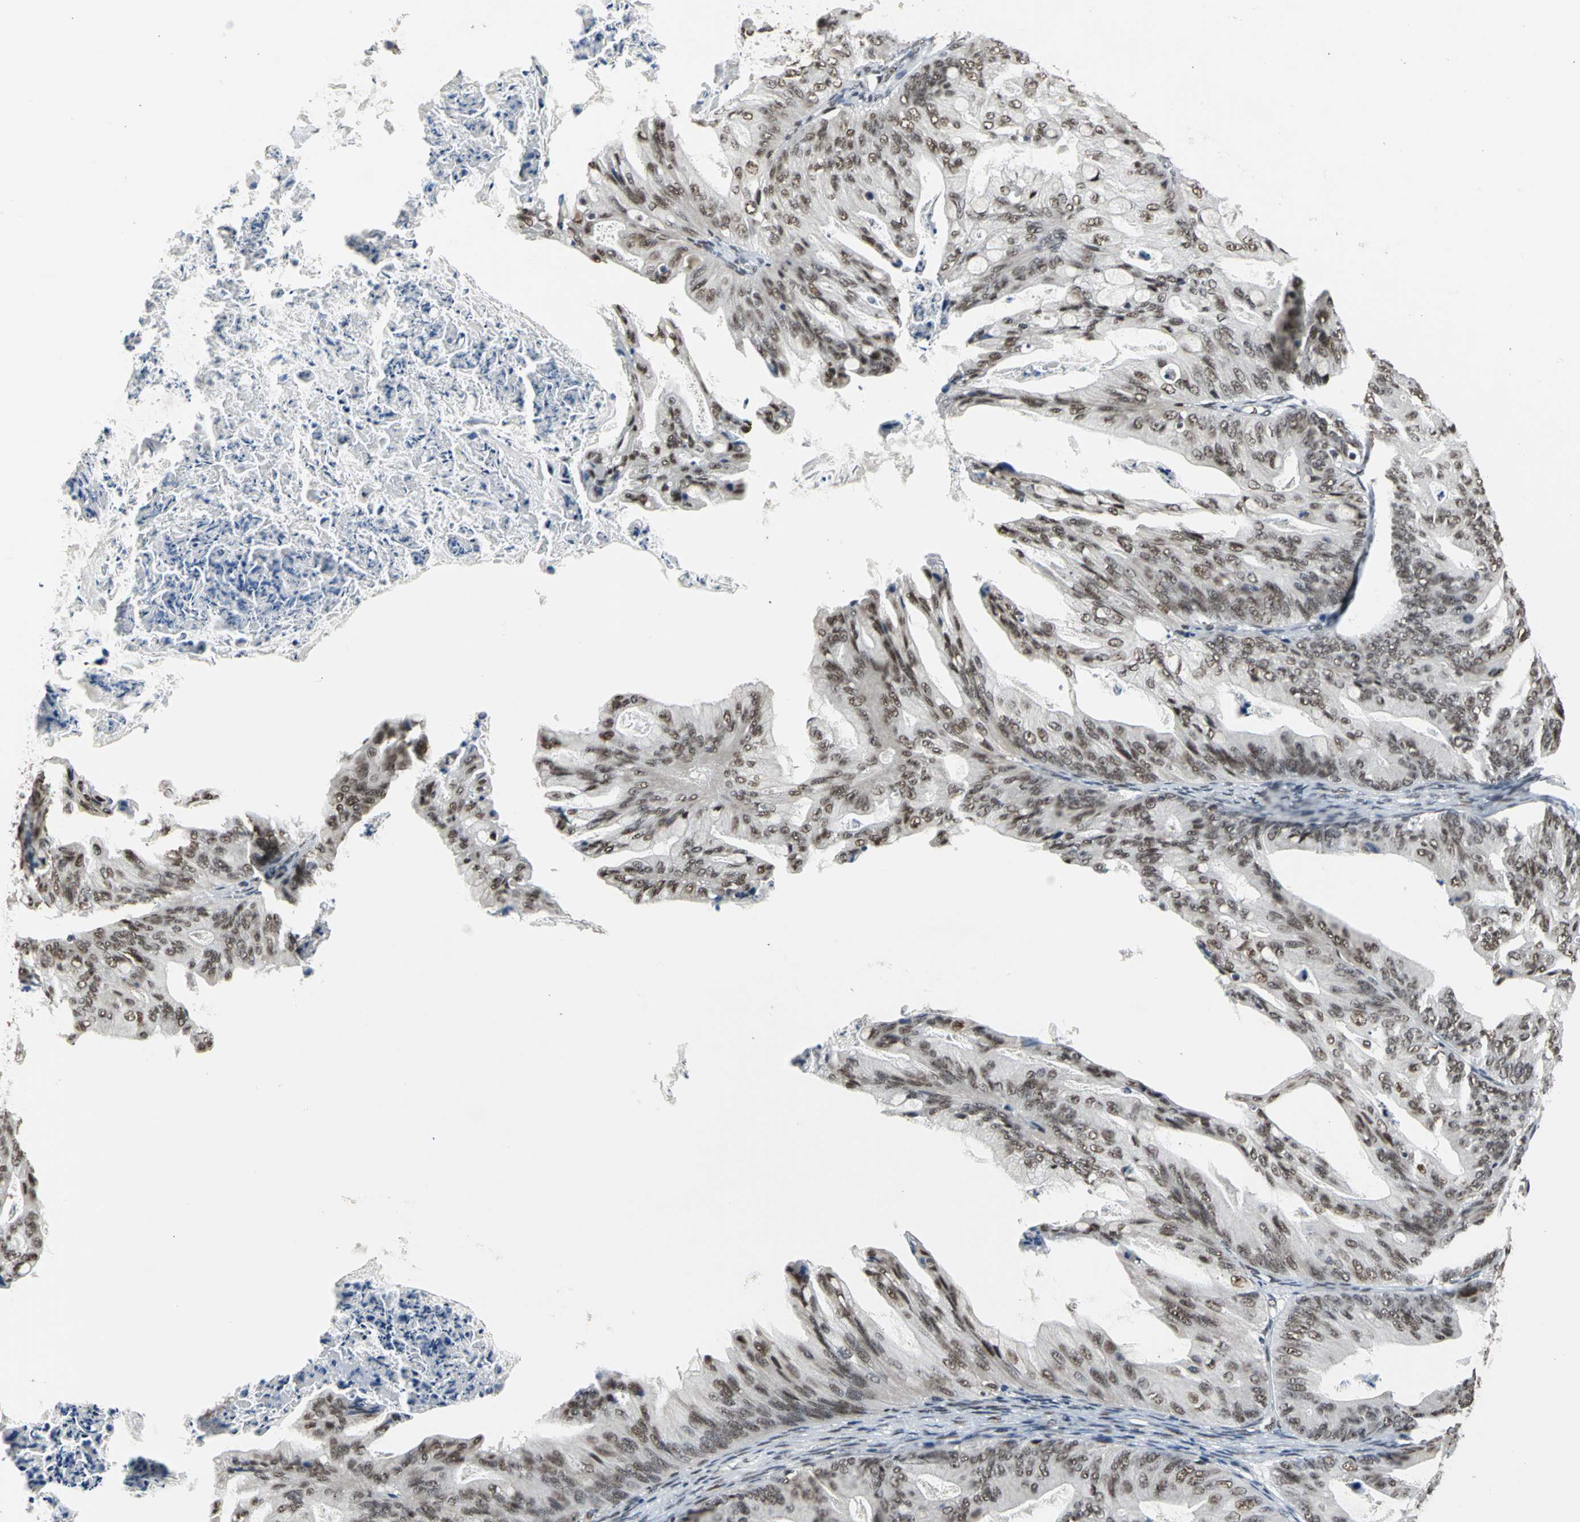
{"staining": {"intensity": "strong", "quantity": ">75%", "location": "nuclear"}, "tissue": "ovarian cancer", "cell_type": "Tumor cells", "image_type": "cancer", "snomed": [{"axis": "morphology", "description": "Cystadenocarcinoma, mucinous, NOS"}, {"axis": "topography", "description": "Ovary"}], "caption": "This is an image of immunohistochemistry (IHC) staining of ovarian mucinous cystadenocarcinoma, which shows strong staining in the nuclear of tumor cells.", "gene": "CCDC88C", "patient": {"sex": "female", "age": 36}}